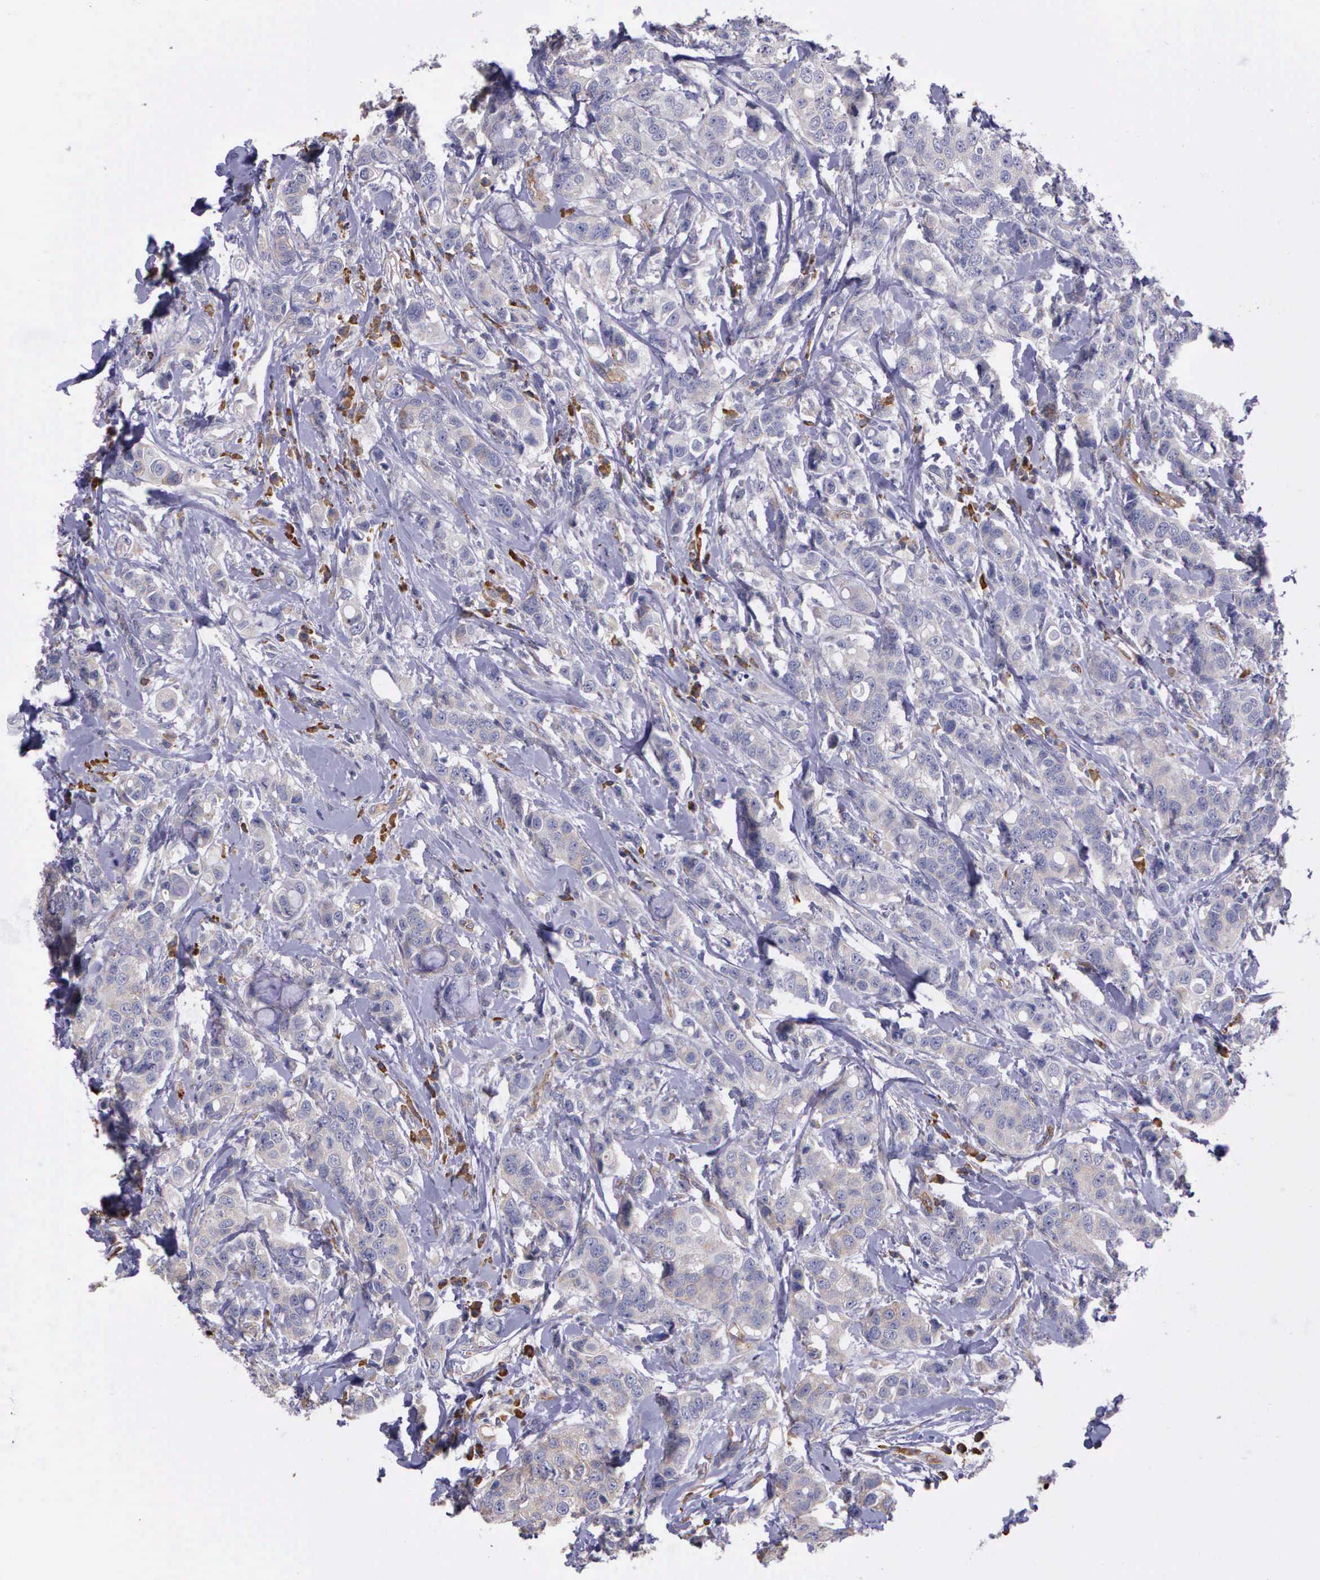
{"staining": {"intensity": "weak", "quantity": ">75%", "location": "cytoplasmic/membranous"}, "tissue": "breast cancer", "cell_type": "Tumor cells", "image_type": "cancer", "snomed": [{"axis": "morphology", "description": "Duct carcinoma"}, {"axis": "topography", "description": "Breast"}], "caption": "Breast cancer stained with a protein marker reveals weak staining in tumor cells.", "gene": "ZC3H12B", "patient": {"sex": "female", "age": 27}}